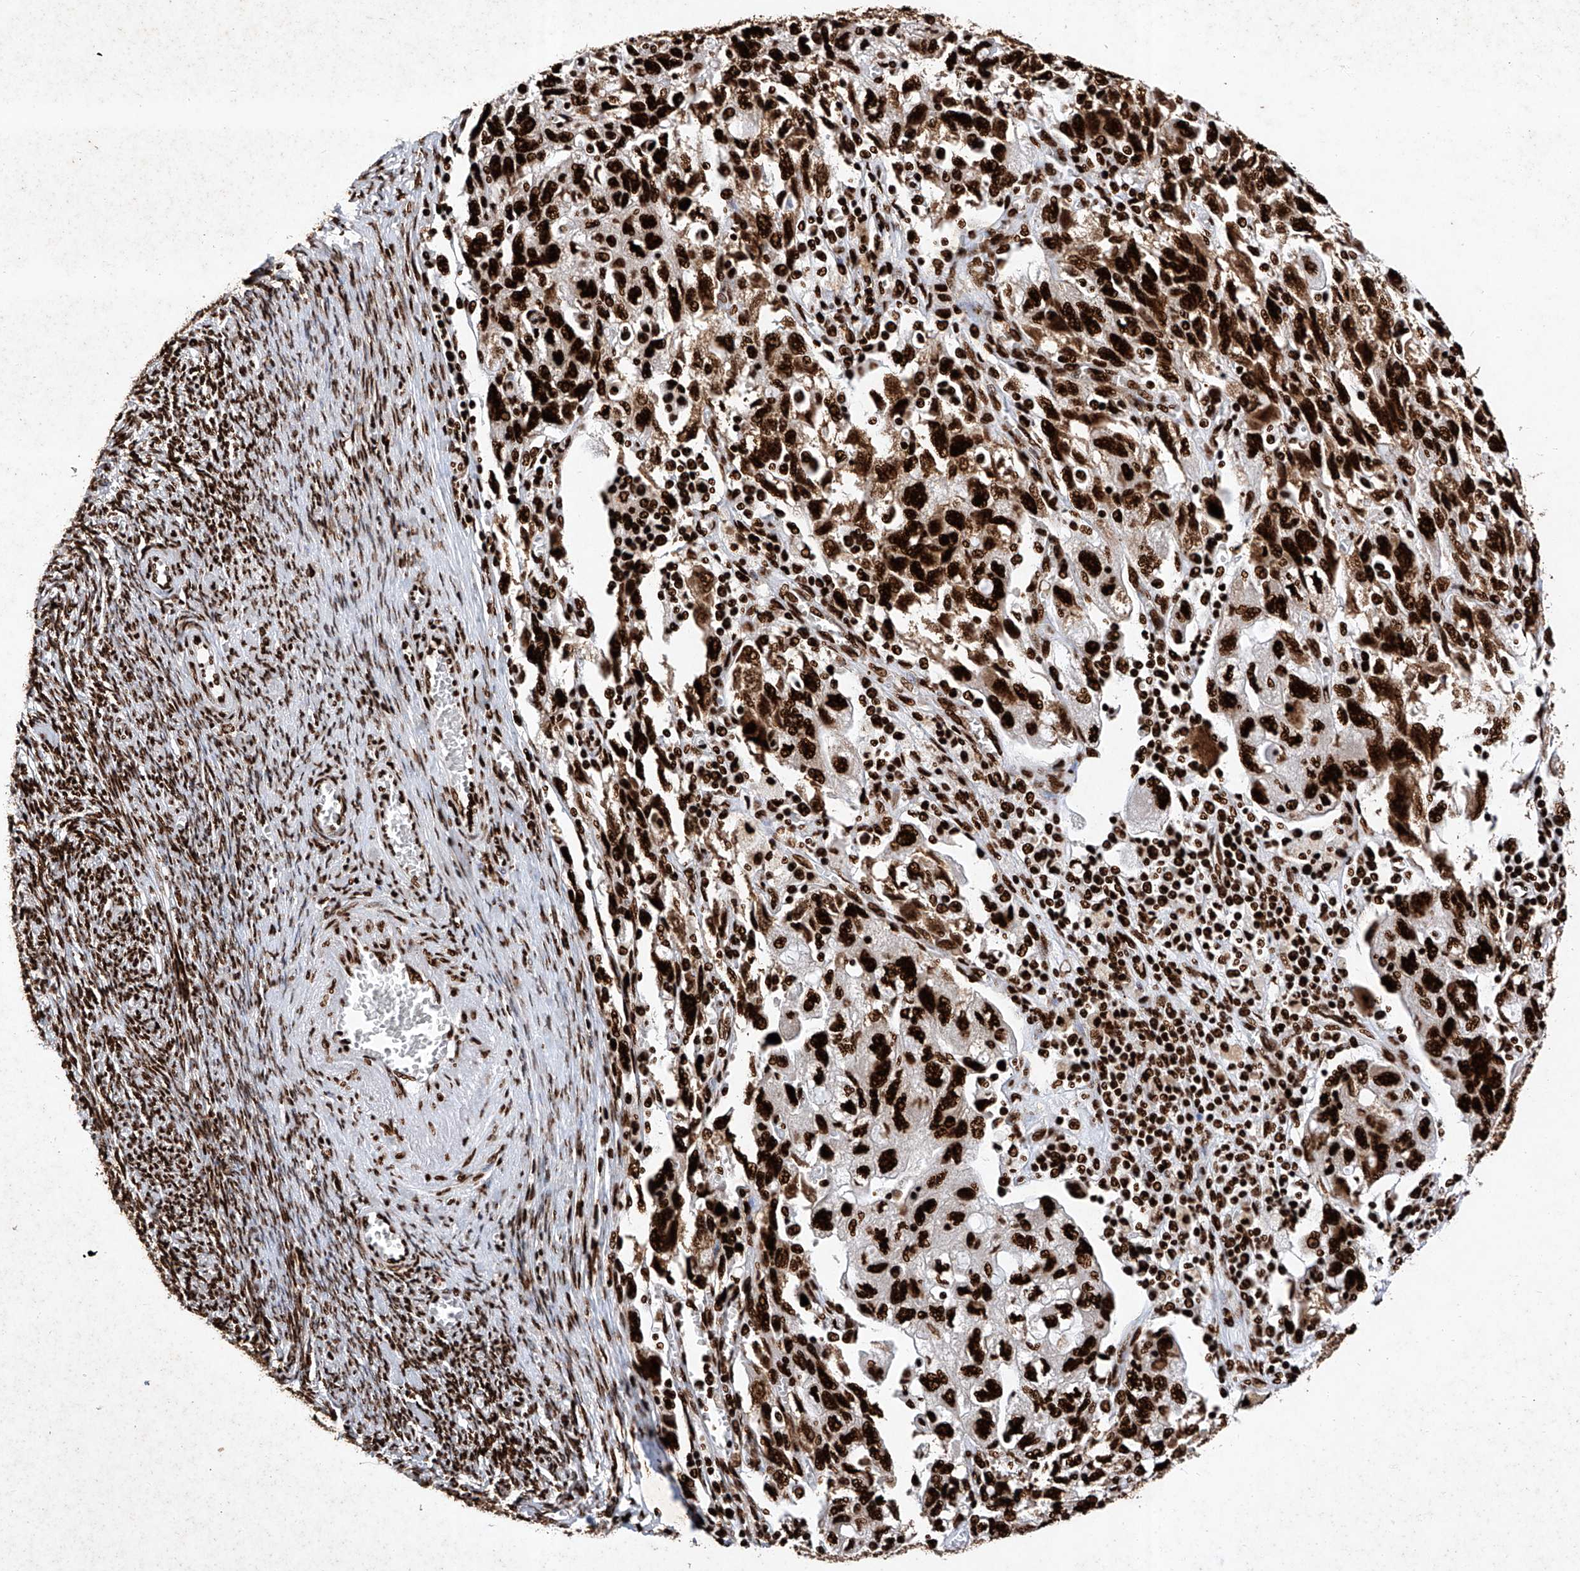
{"staining": {"intensity": "strong", "quantity": ">75%", "location": "nuclear"}, "tissue": "ovarian cancer", "cell_type": "Tumor cells", "image_type": "cancer", "snomed": [{"axis": "morphology", "description": "Carcinoma, NOS"}, {"axis": "morphology", "description": "Cystadenocarcinoma, serous, NOS"}, {"axis": "topography", "description": "Ovary"}], "caption": "Ovarian serous cystadenocarcinoma was stained to show a protein in brown. There is high levels of strong nuclear expression in about >75% of tumor cells. The protein is shown in brown color, while the nuclei are stained blue.", "gene": "SRSF6", "patient": {"sex": "female", "age": 69}}